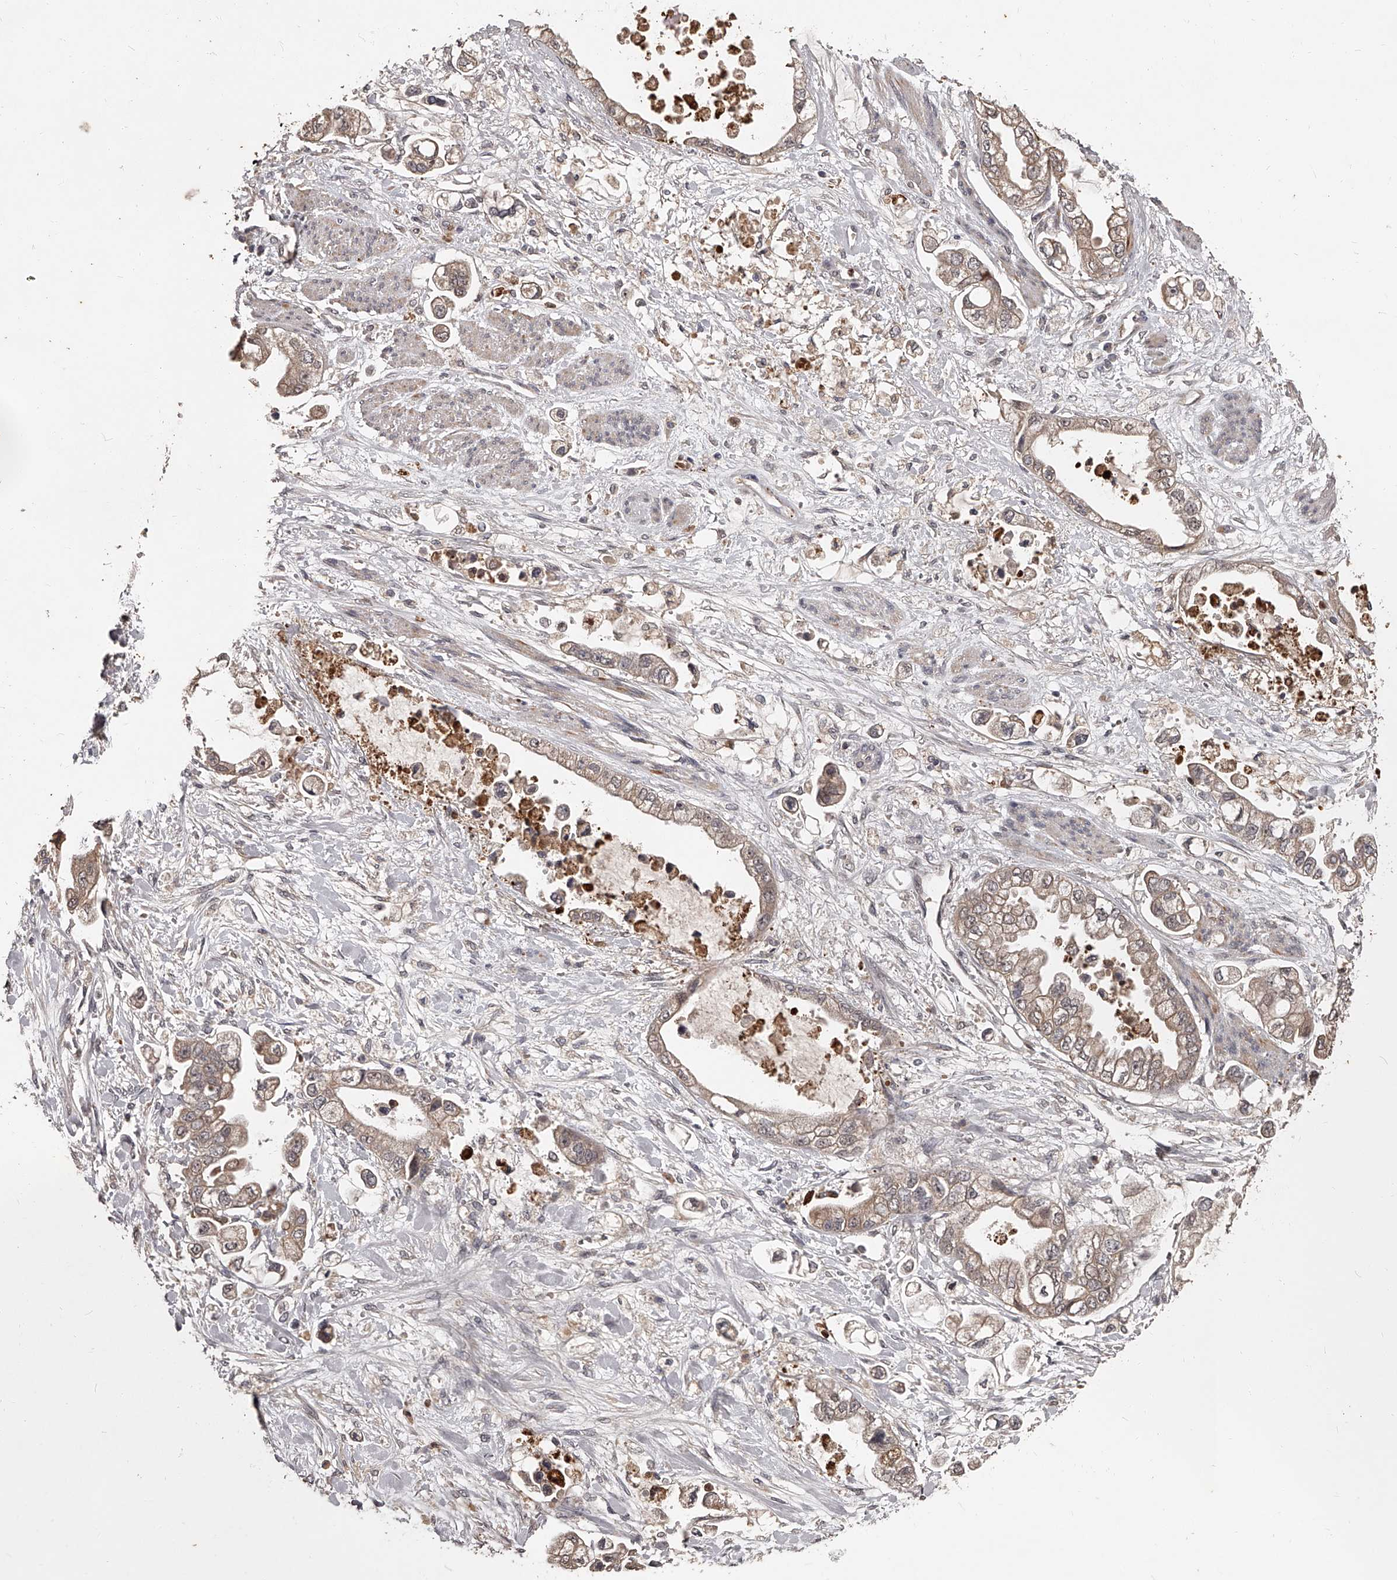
{"staining": {"intensity": "weak", "quantity": ">75%", "location": "cytoplasmic/membranous"}, "tissue": "stomach cancer", "cell_type": "Tumor cells", "image_type": "cancer", "snomed": [{"axis": "morphology", "description": "Adenocarcinoma, NOS"}, {"axis": "topography", "description": "Stomach"}], "caption": "Stomach cancer tissue demonstrates weak cytoplasmic/membranous staining in about >75% of tumor cells", "gene": "URGCP", "patient": {"sex": "male", "age": 62}}